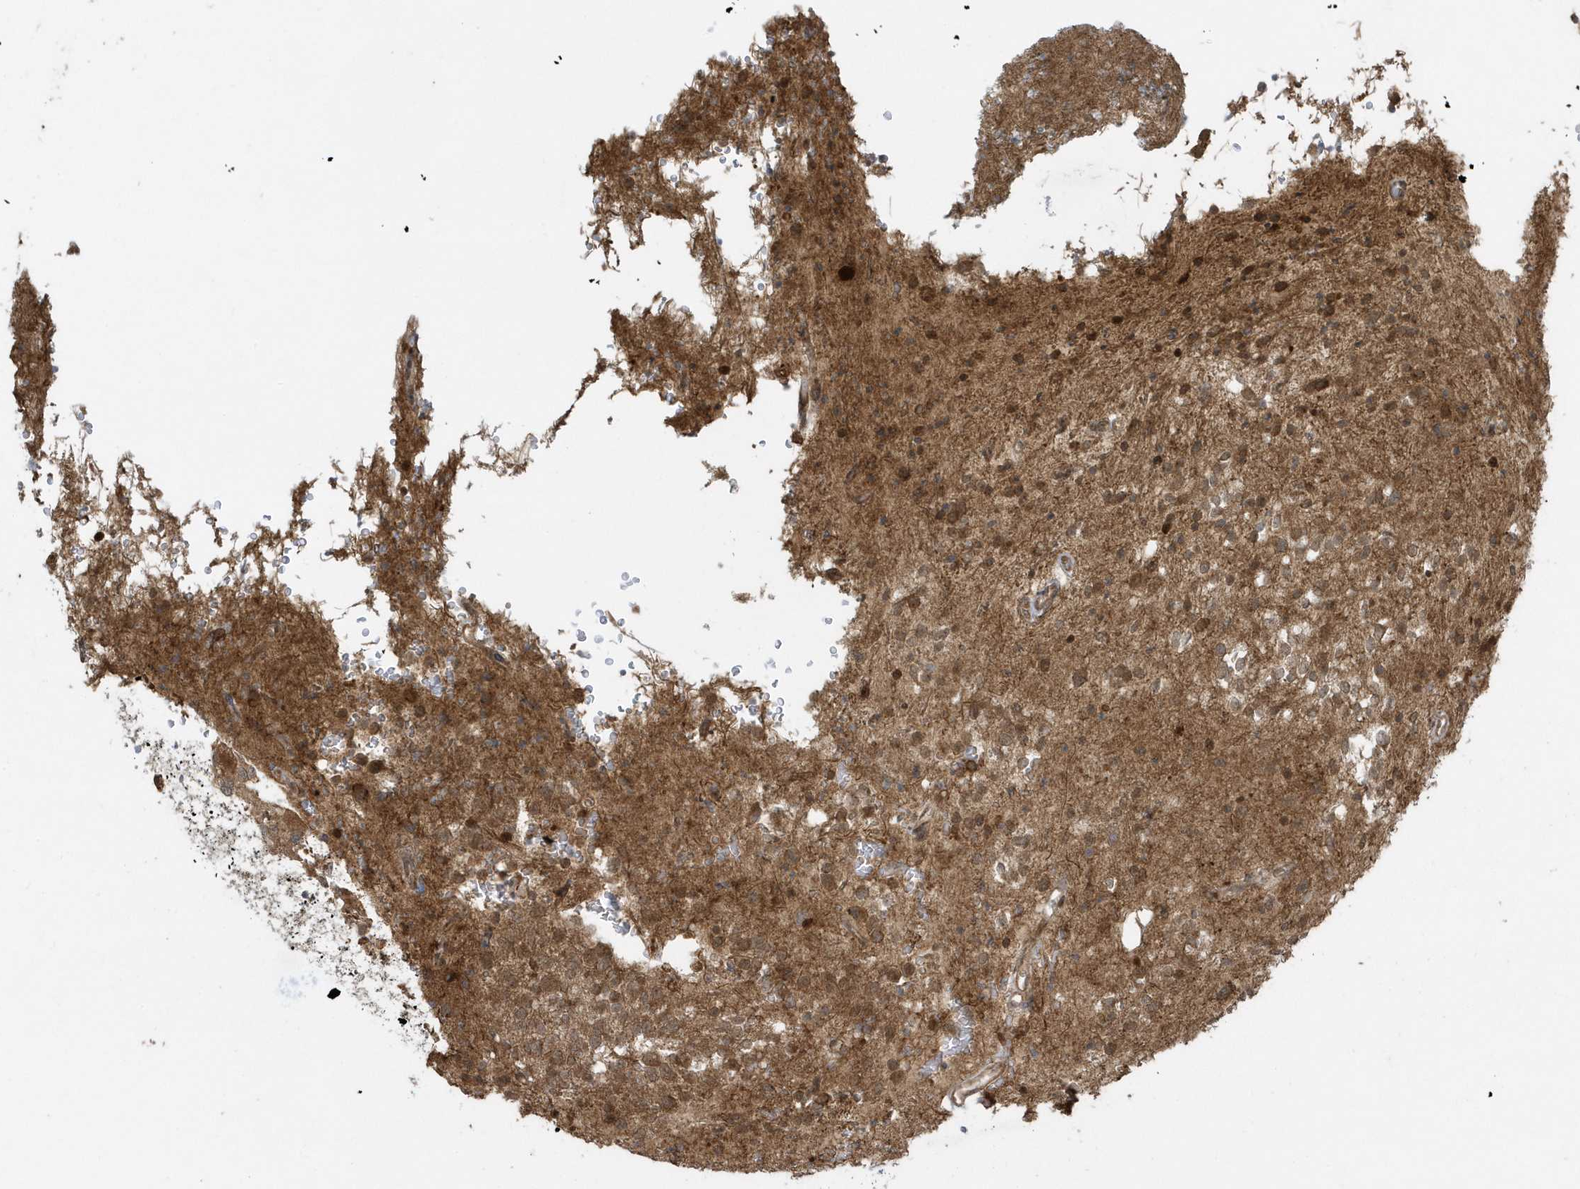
{"staining": {"intensity": "moderate", "quantity": ">75%", "location": "cytoplasmic/membranous"}, "tissue": "glioma", "cell_type": "Tumor cells", "image_type": "cancer", "snomed": [{"axis": "morphology", "description": "Glioma, malignant, High grade"}, {"axis": "topography", "description": "Brain"}], "caption": "Immunohistochemistry (IHC) staining of glioma, which displays medium levels of moderate cytoplasmic/membranous expression in about >75% of tumor cells indicating moderate cytoplasmic/membranous protein positivity. The staining was performed using DAB (3,3'-diaminobenzidine) (brown) for protein detection and nuclei were counterstained in hematoxylin (blue).", "gene": "STAMBP", "patient": {"sex": "male", "age": 34}}